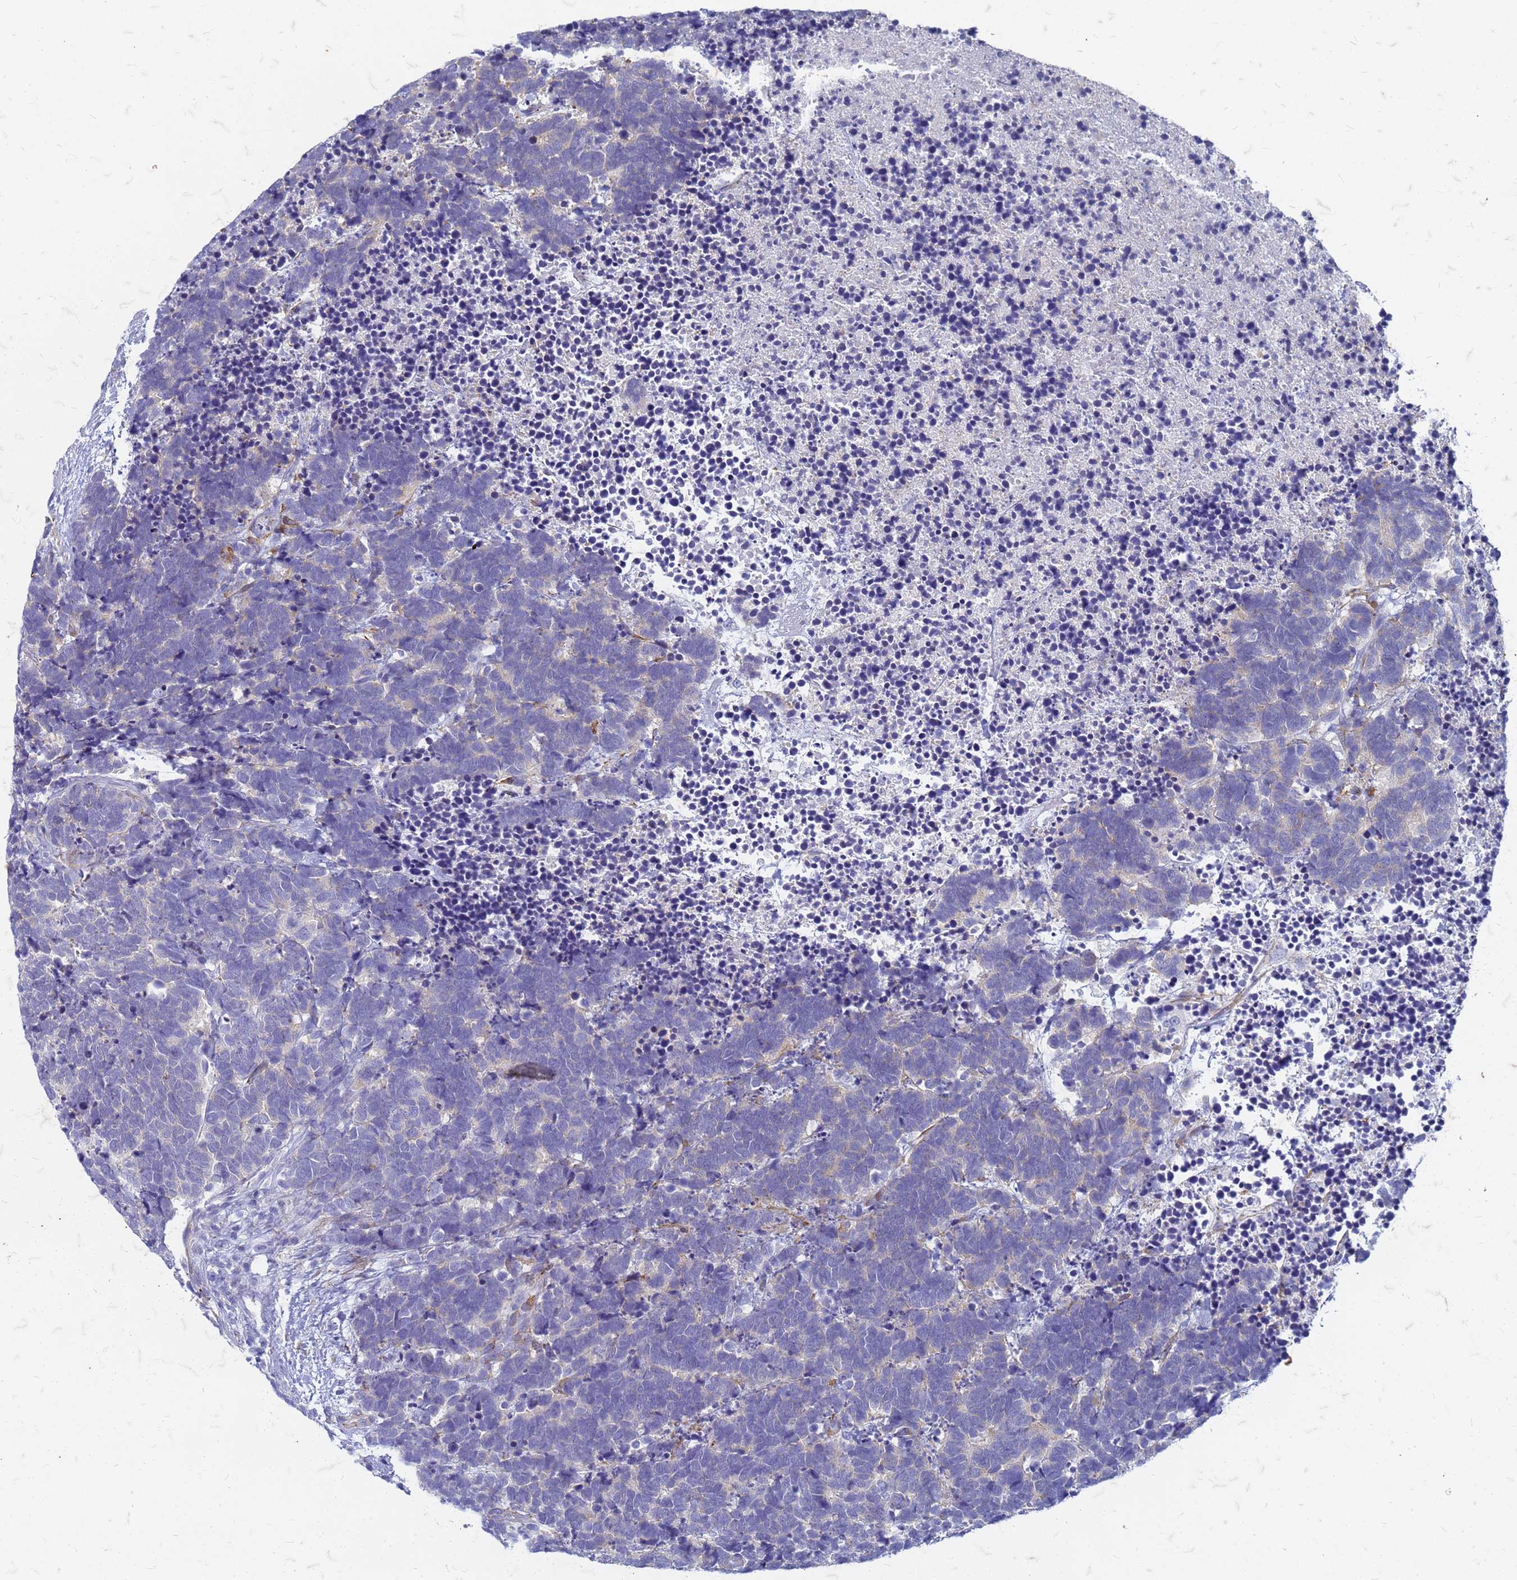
{"staining": {"intensity": "negative", "quantity": "none", "location": "none"}, "tissue": "carcinoid", "cell_type": "Tumor cells", "image_type": "cancer", "snomed": [{"axis": "morphology", "description": "Carcinoma, NOS"}, {"axis": "morphology", "description": "Carcinoid, malignant, NOS"}, {"axis": "topography", "description": "Urinary bladder"}], "caption": "Tumor cells show no significant positivity in carcinoma.", "gene": "TRIM64B", "patient": {"sex": "male", "age": 57}}